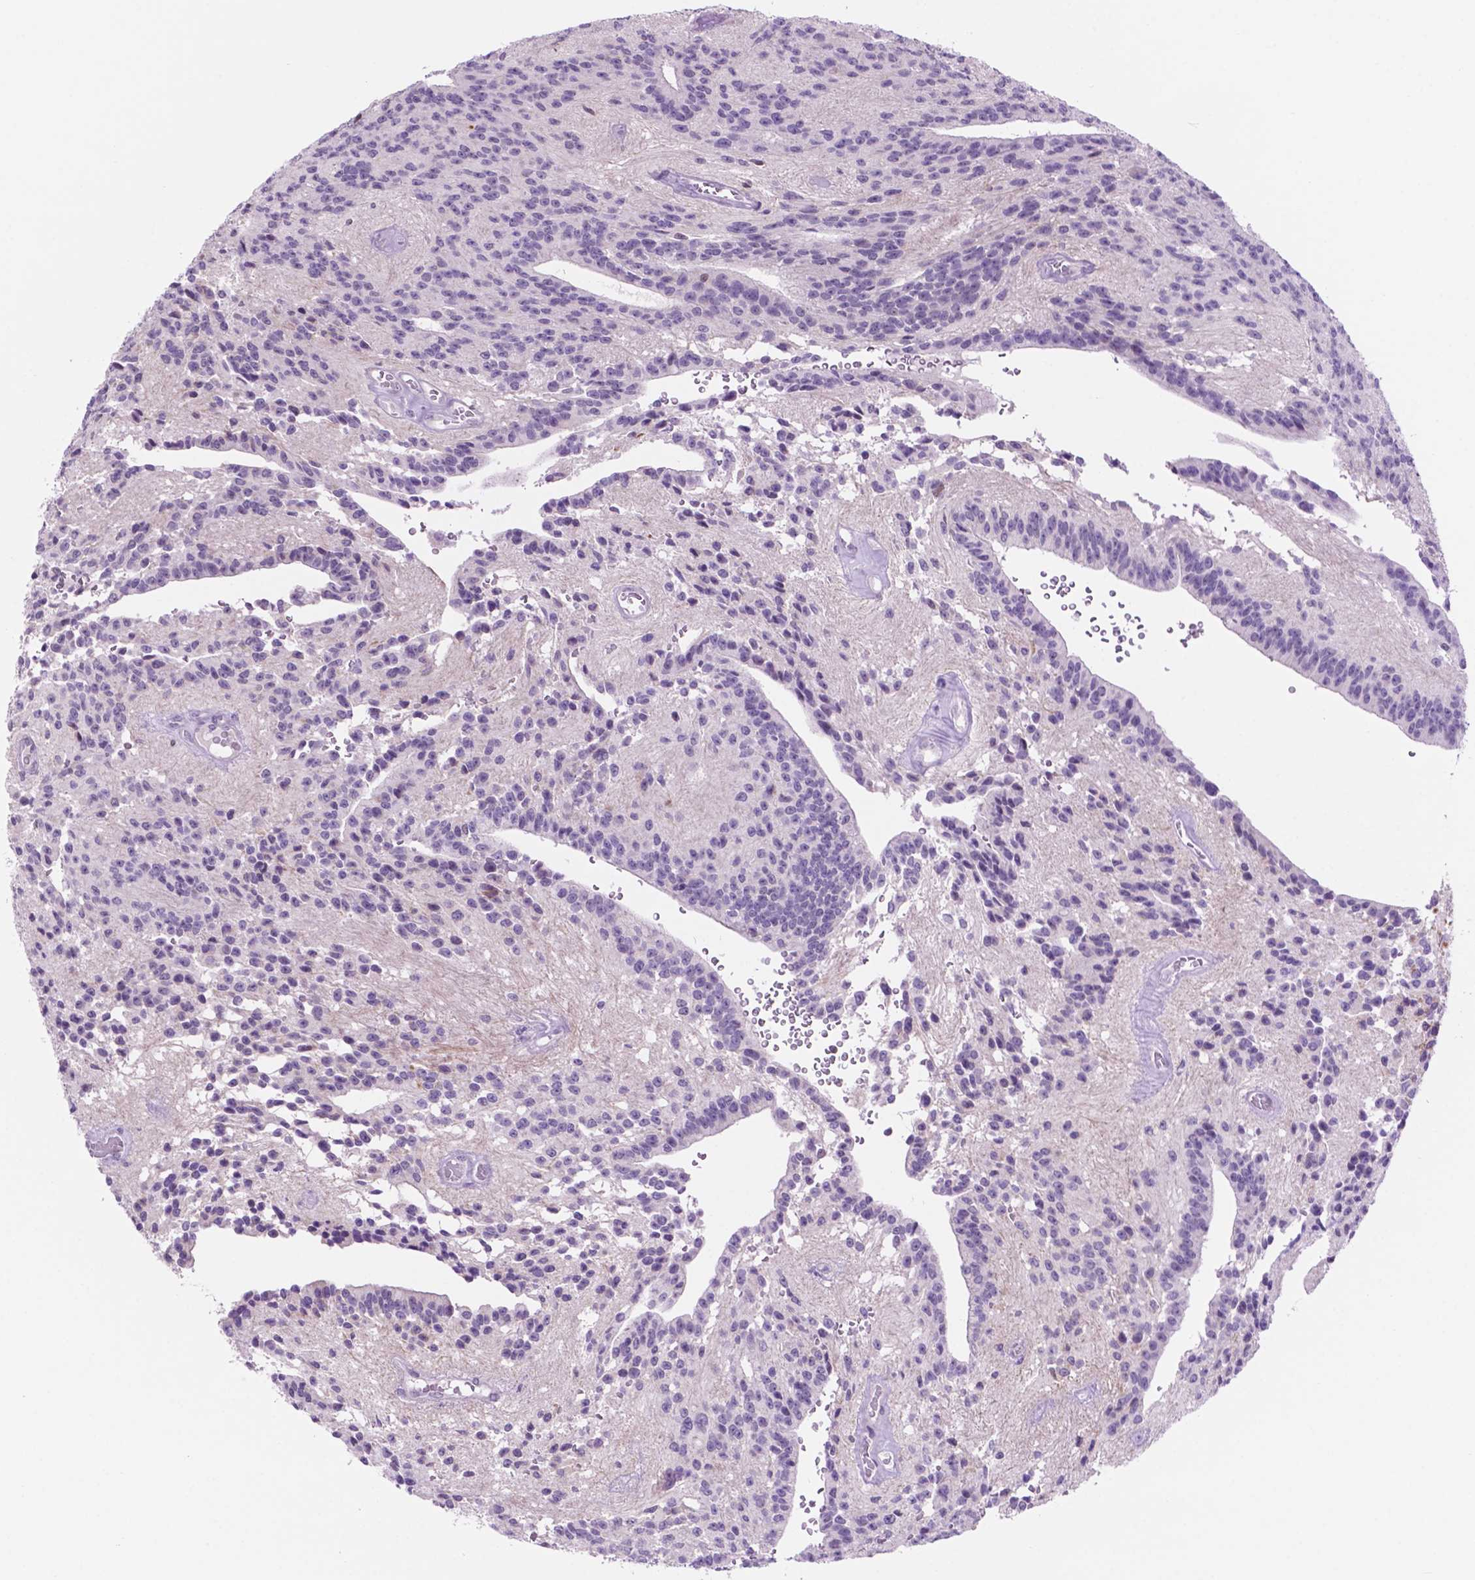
{"staining": {"intensity": "negative", "quantity": "none", "location": "none"}, "tissue": "glioma", "cell_type": "Tumor cells", "image_type": "cancer", "snomed": [{"axis": "morphology", "description": "Glioma, malignant, Low grade"}, {"axis": "topography", "description": "Brain"}], "caption": "Tumor cells show no significant staining in malignant glioma (low-grade).", "gene": "ACY3", "patient": {"sex": "male", "age": 31}}